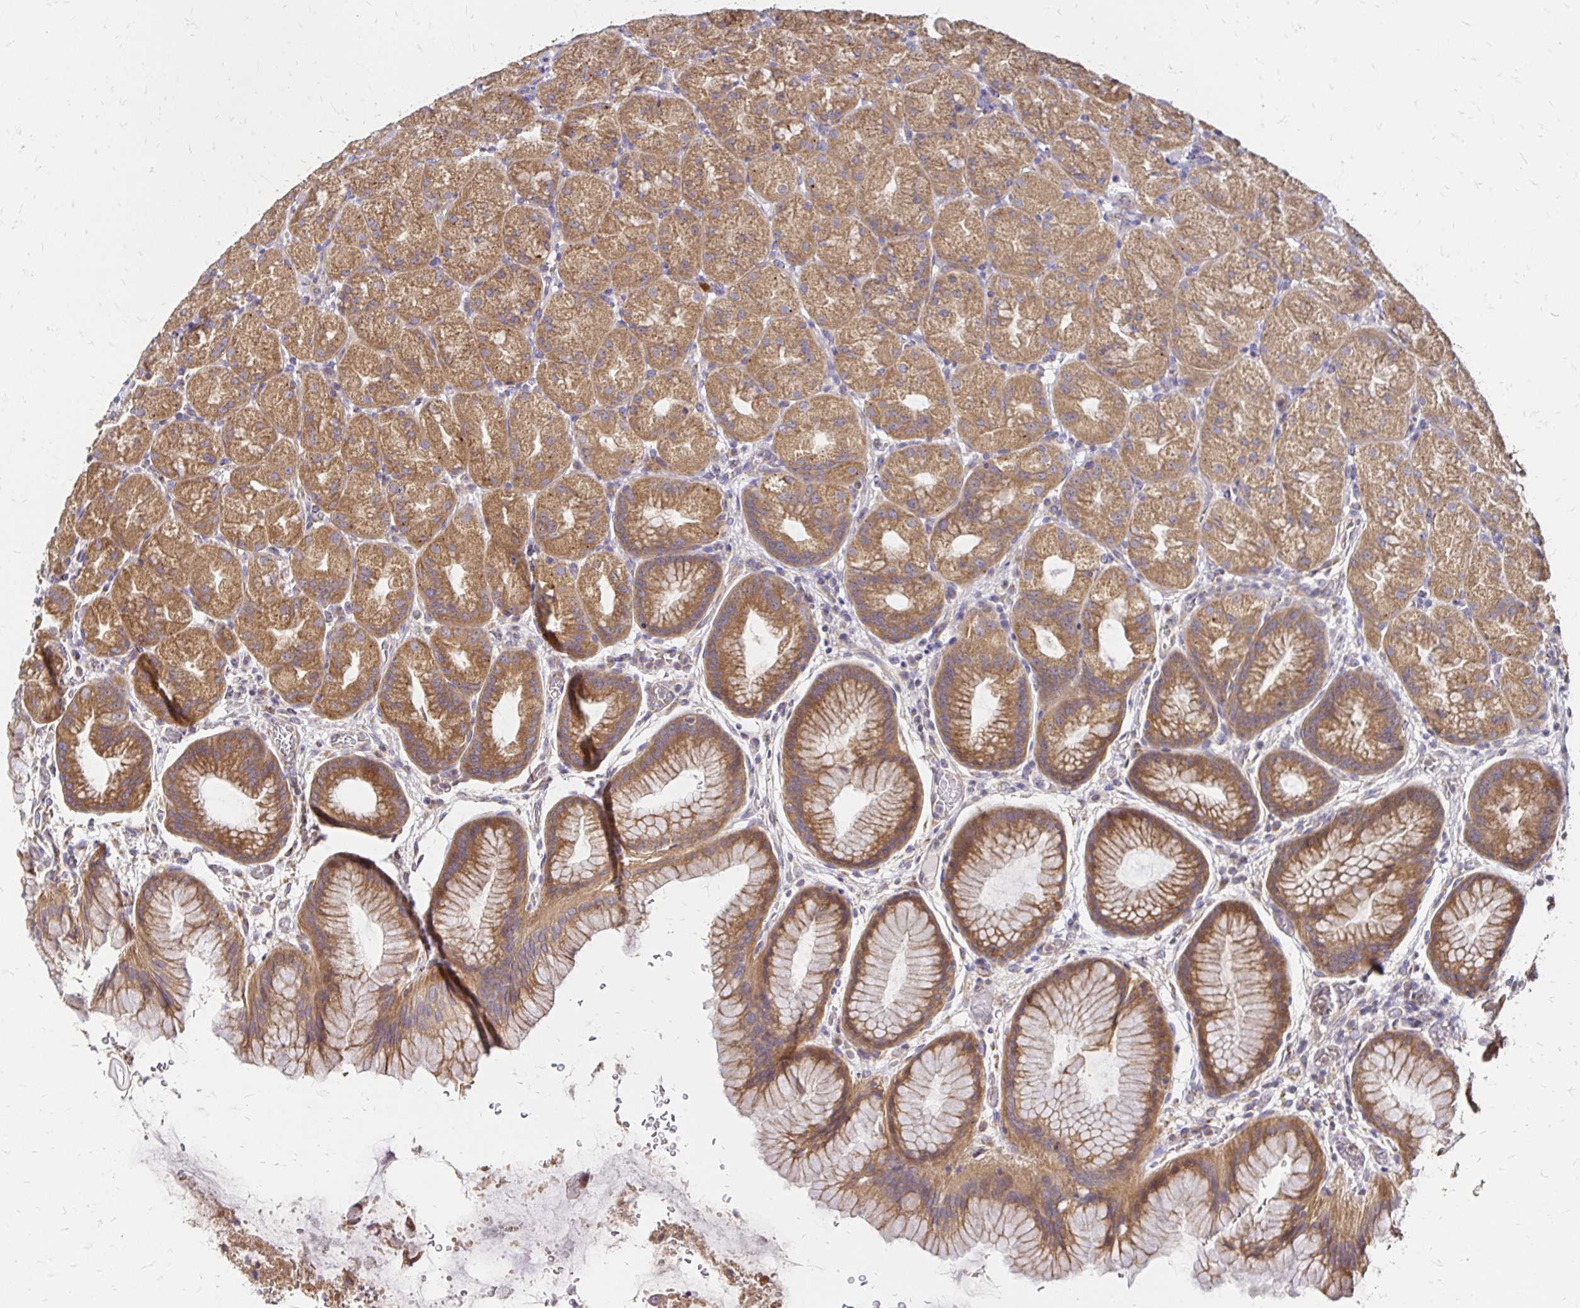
{"staining": {"intensity": "moderate", "quantity": ">75%", "location": "cytoplasmic/membranous"}, "tissue": "stomach", "cell_type": "Glandular cells", "image_type": "normal", "snomed": [{"axis": "morphology", "description": "Normal tissue, NOS"}, {"axis": "topography", "description": "Stomach, upper"}, {"axis": "topography", "description": "Stomach"}], "caption": "This micrograph displays immunohistochemistry staining of unremarkable human stomach, with medium moderate cytoplasmic/membranous positivity in approximately >75% of glandular cells.", "gene": "ZW10", "patient": {"sex": "male", "age": 48}}